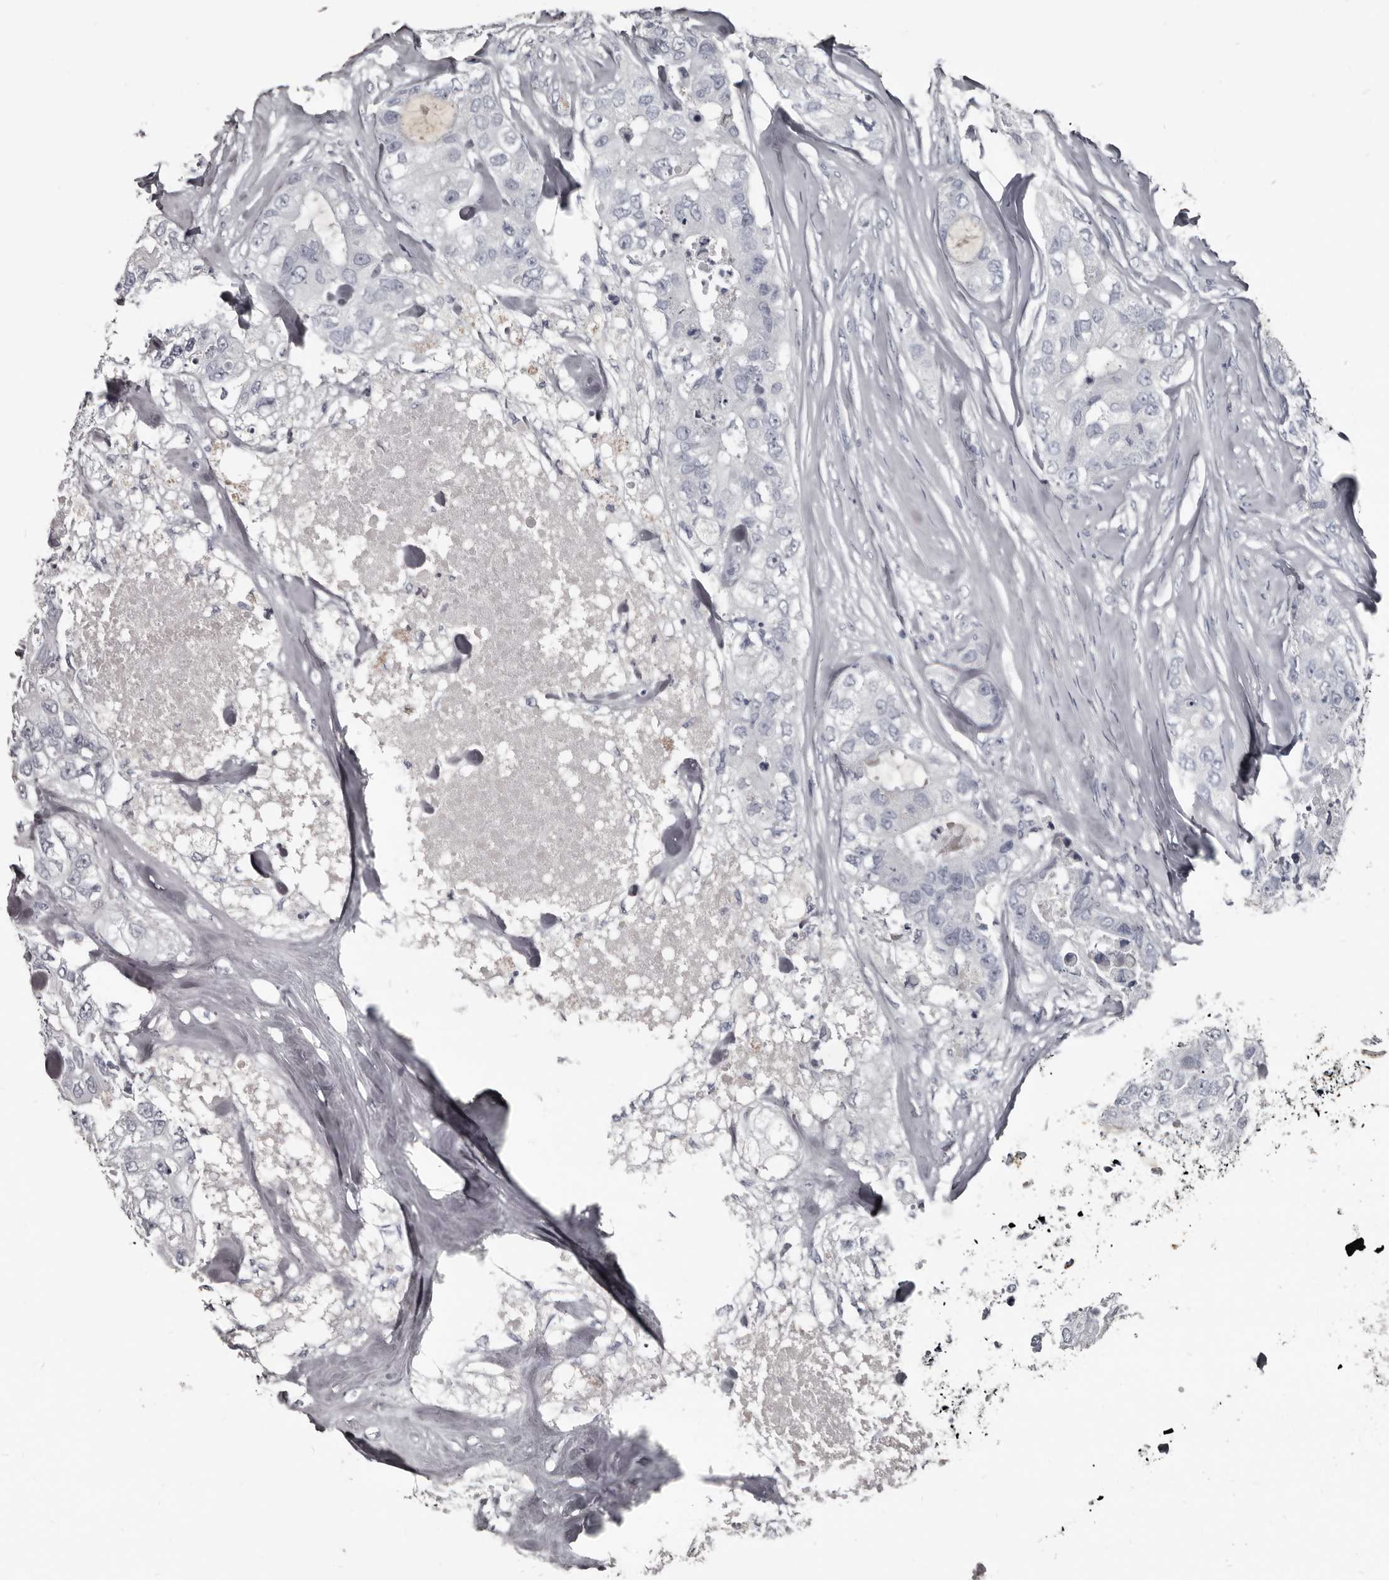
{"staining": {"intensity": "negative", "quantity": "none", "location": "none"}, "tissue": "breast cancer", "cell_type": "Tumor cells", "image_type": "cancer", "snomed": [{"axis": "morphology", "description": "Duct carcinoma"}, {"axis": "topography", "description": "Breast"}], "caption": "Tumor cells show no significant positivity in breast cancer.", "gene": "GREB1", "patient": {"sex": "female", "age": 62}}